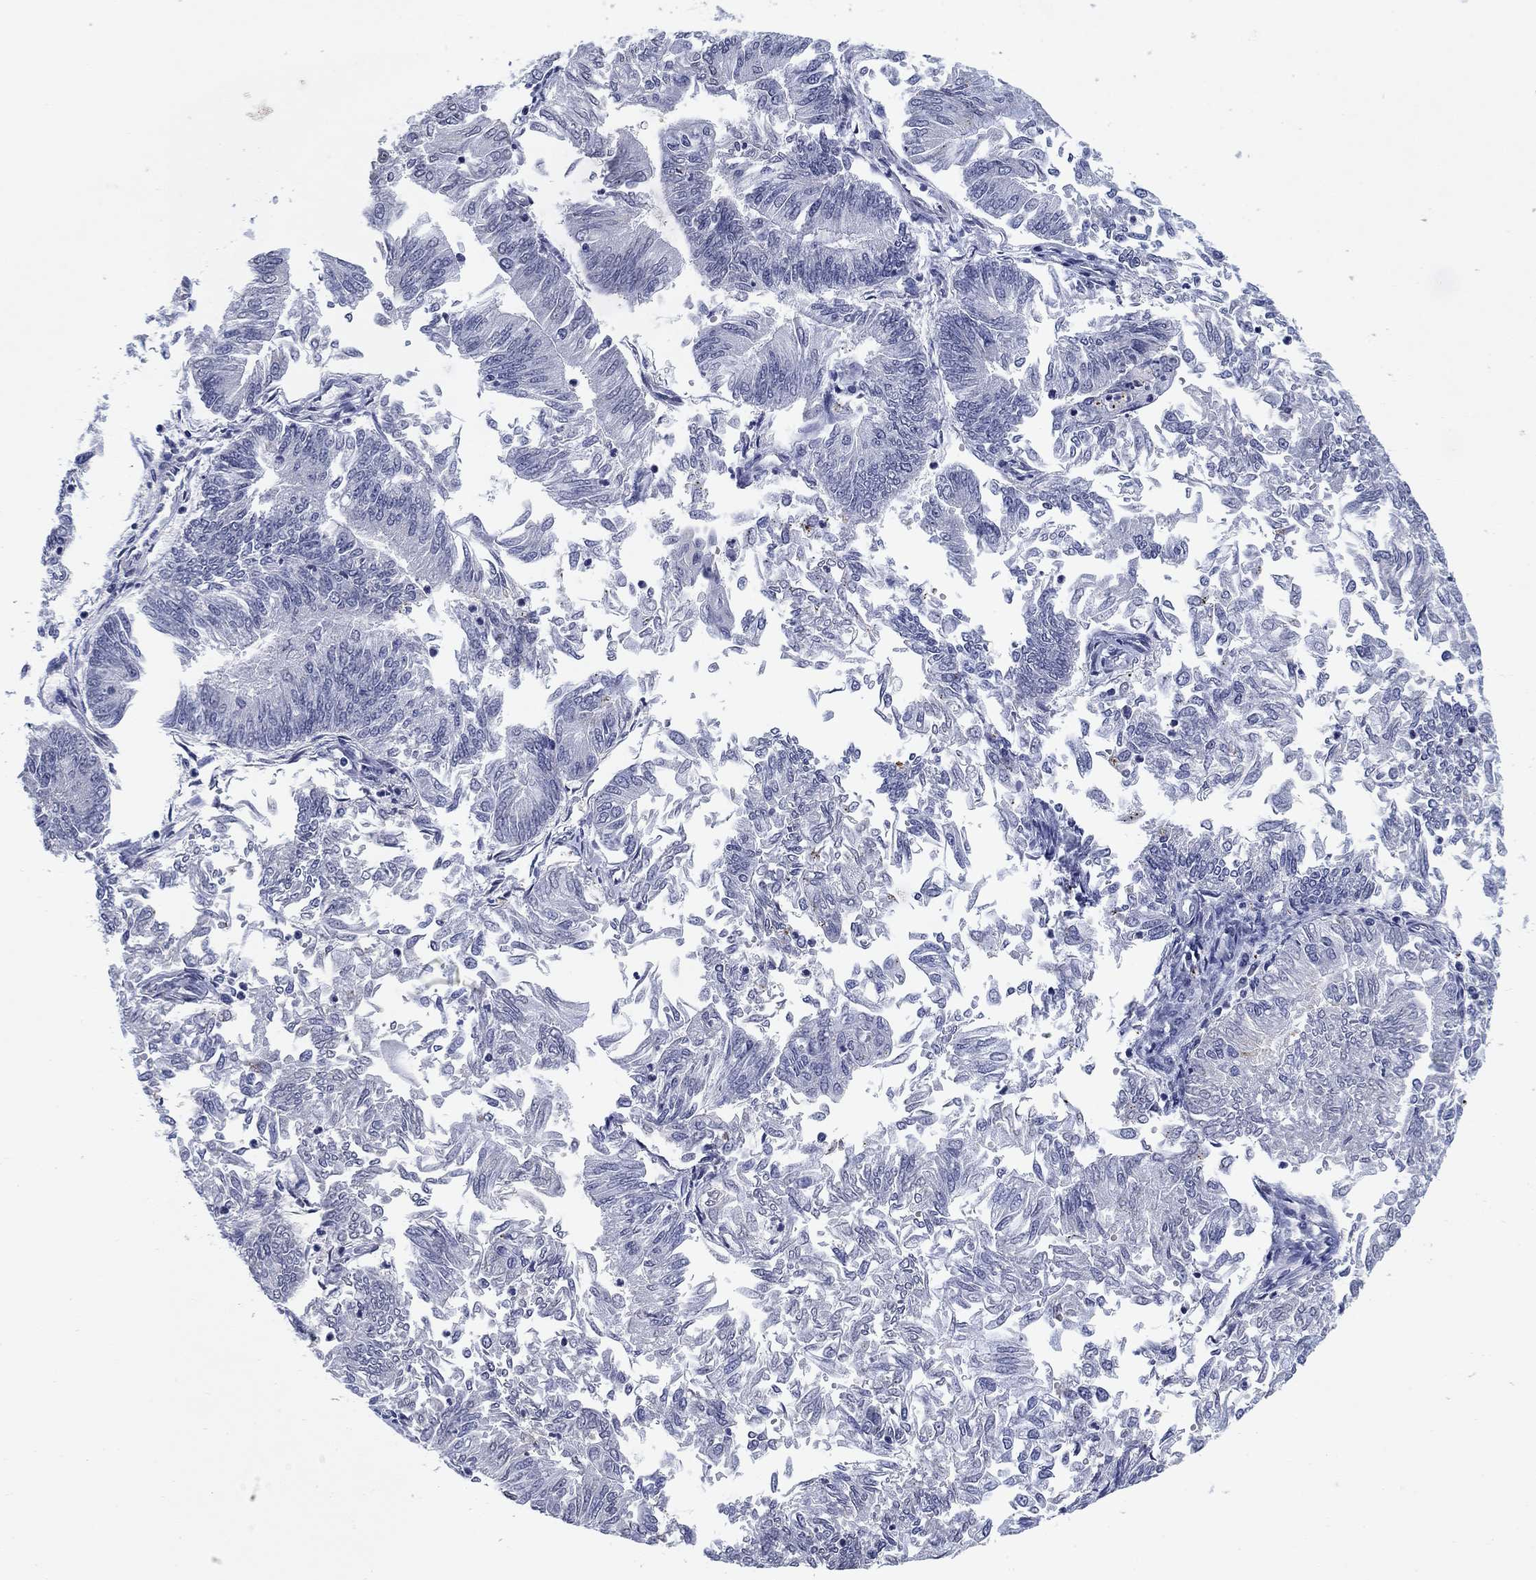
{"staining": {"intensity": "negative", "quantity": "none", "location": "none"}, "tissue": "endometrial cancer", "cell_type": "Tumor cells", "image_type": "cancer", "snomed": [{"axis": "morphology", "description": "Adenocarcinoma, NOS"}, {"axis": "topography", "description": "Endometrium"}], "caption": "Image shows no significant protein expression in tumor cells of endometrial cancer.", "gene": "OTUB2", "patient": {"sex": "female", "age": 59}}